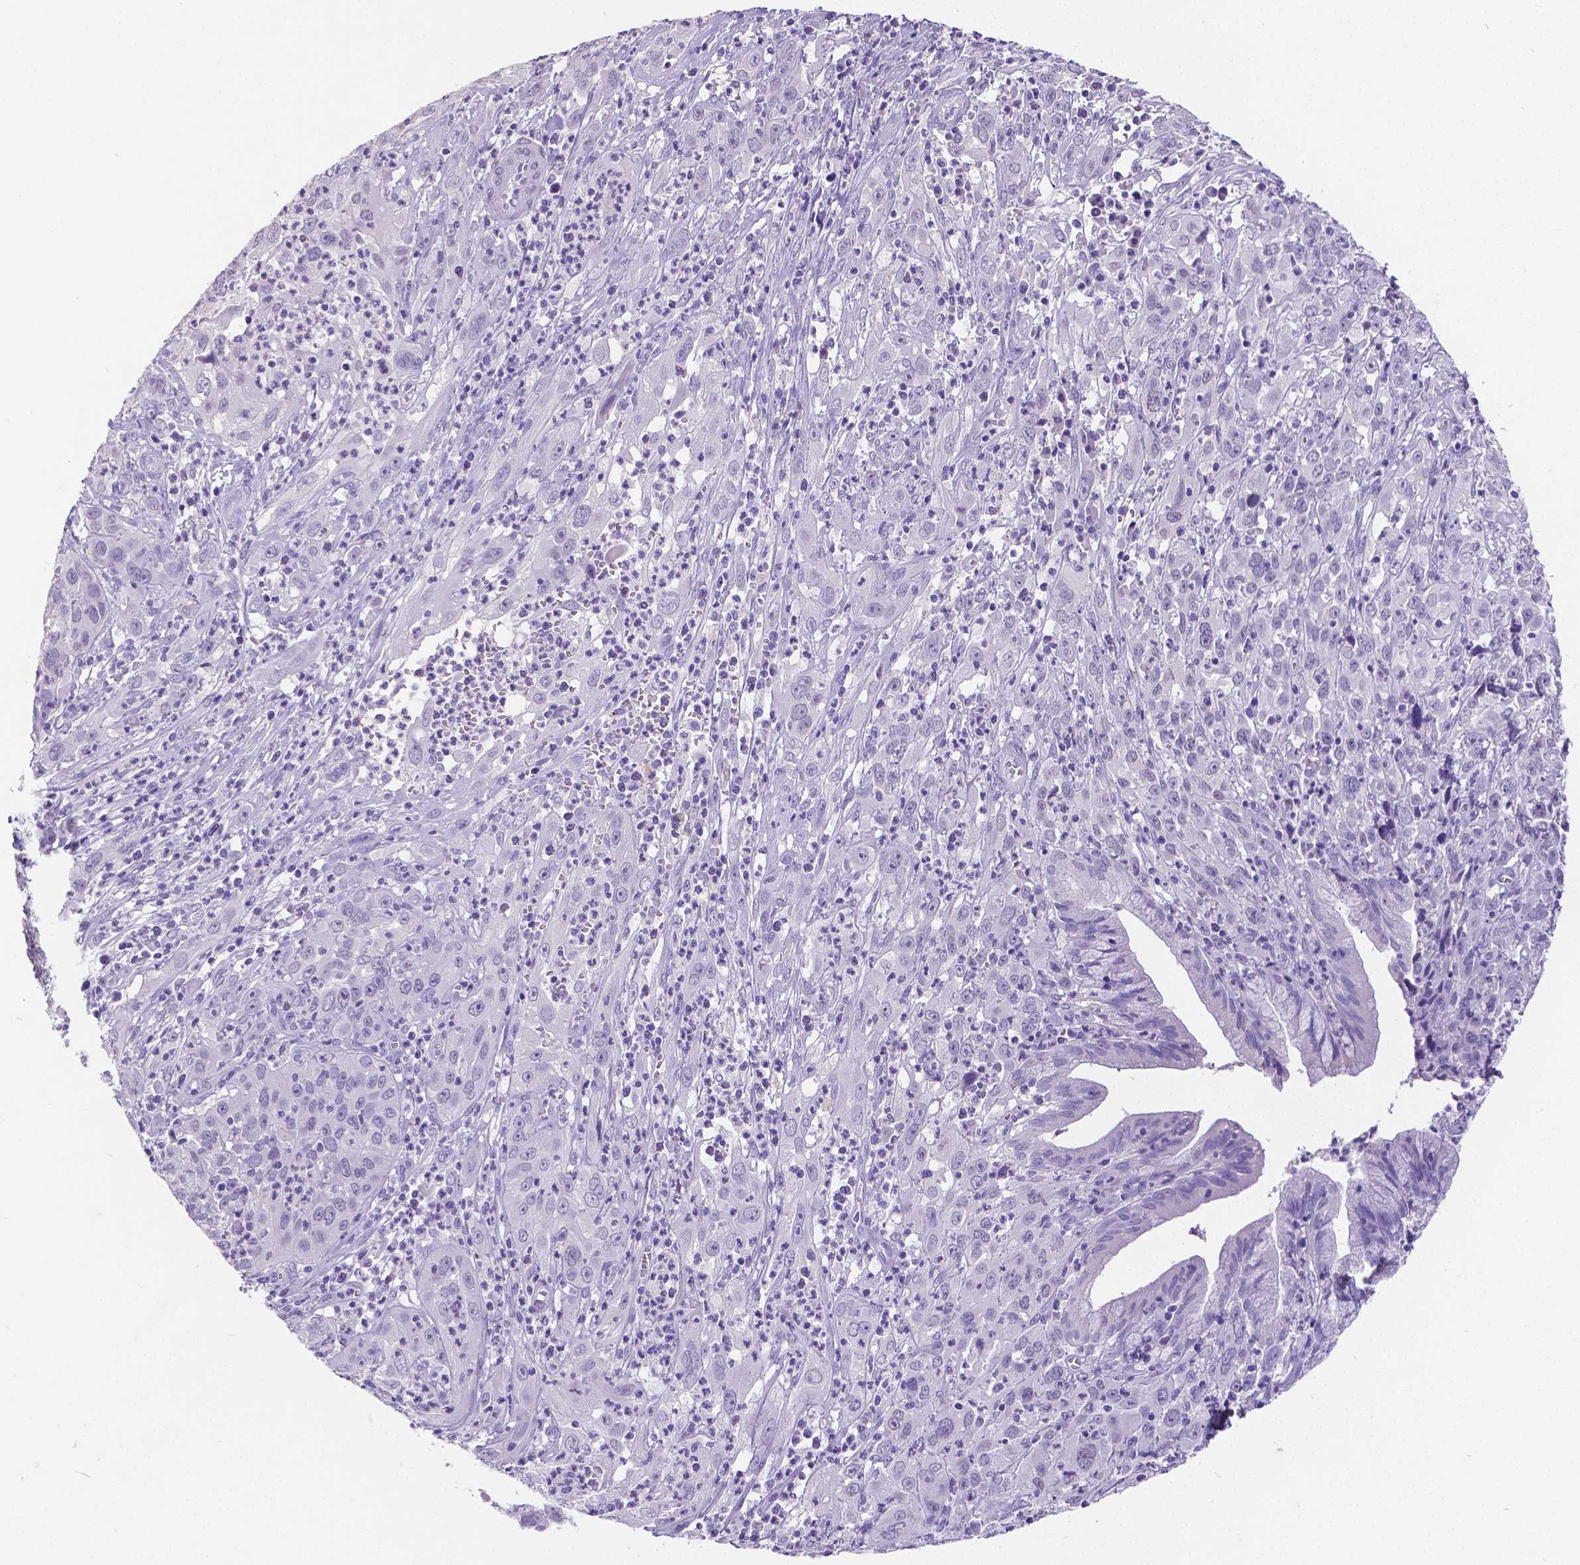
{"staining": {"intensity": "negative", "quantity": "none", "location": "none"}, "tissue": "cervical cancer", "cell_type": "Tumor cells", "image_type": "cancer", "snomed": [{"axis": "morphology", "description": "Squamous cell carcinoma, NOS"}, {"axis": "topography", "description": "Cervix"}], "caption": "Tumor cells are negative for brown protein staining in cervical cancer (squamous cell carcinoma).", "gene": "SATB2", "patient": {"sex": "female", "age": 32}}